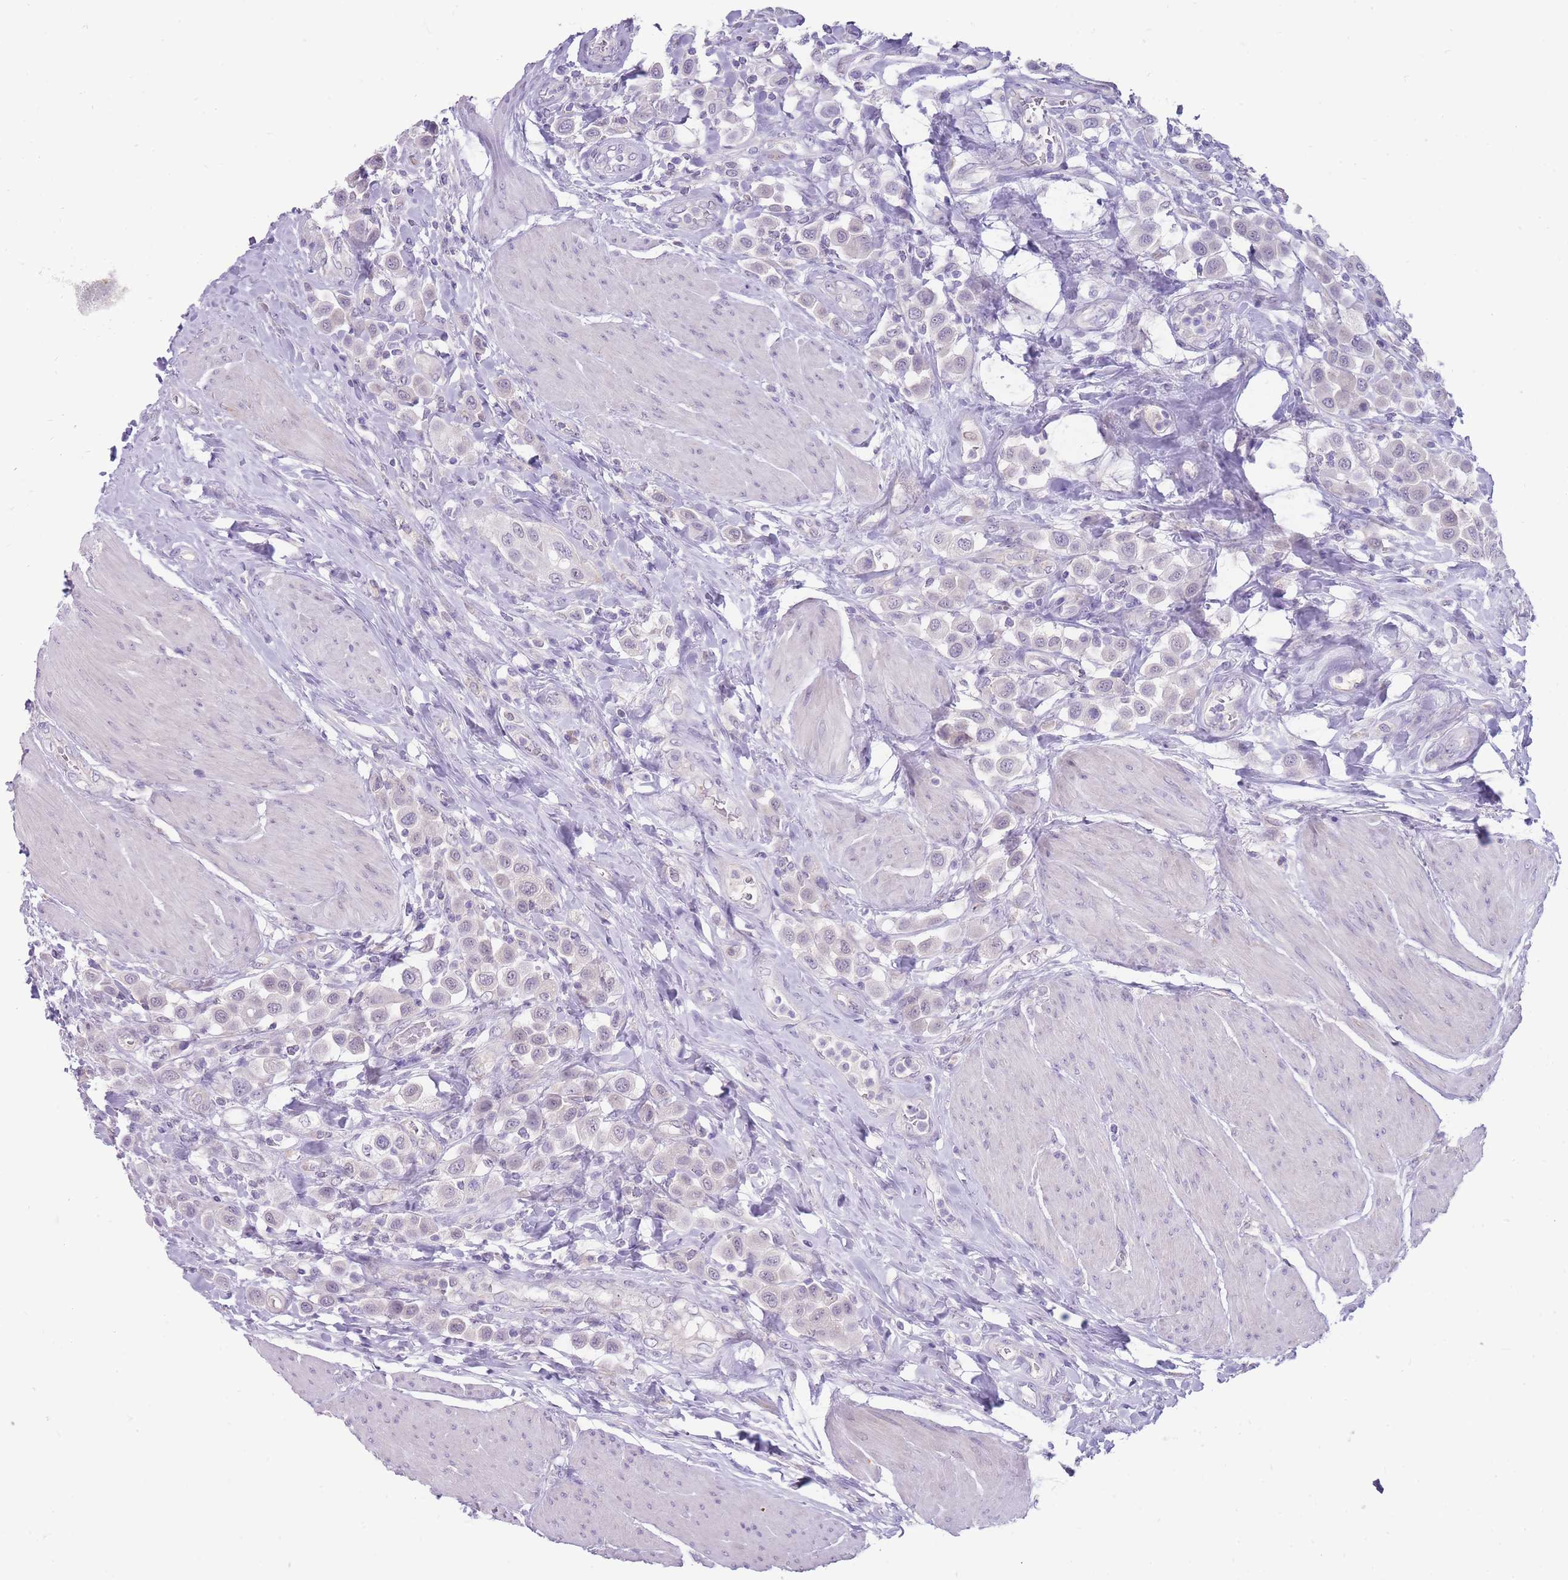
{"staining": {"intensity": "negative", "quantity": "none", "location": "none"}, "tissue": "urothelial cancer", "cell_type": "Tumor cells", "image_type": "cancer", "snomed": [{"axis": "morphology", "description": "Urothelial carcinoma, High grade"}, {"axis": "topography", "description": "Urinary bladder"}], "caption": "There is no significant staining in tumor cells of urothelial carcinoma (high-grade).", "gene": "ERICH4", "patient": {"sex": "male", "age": 50}}